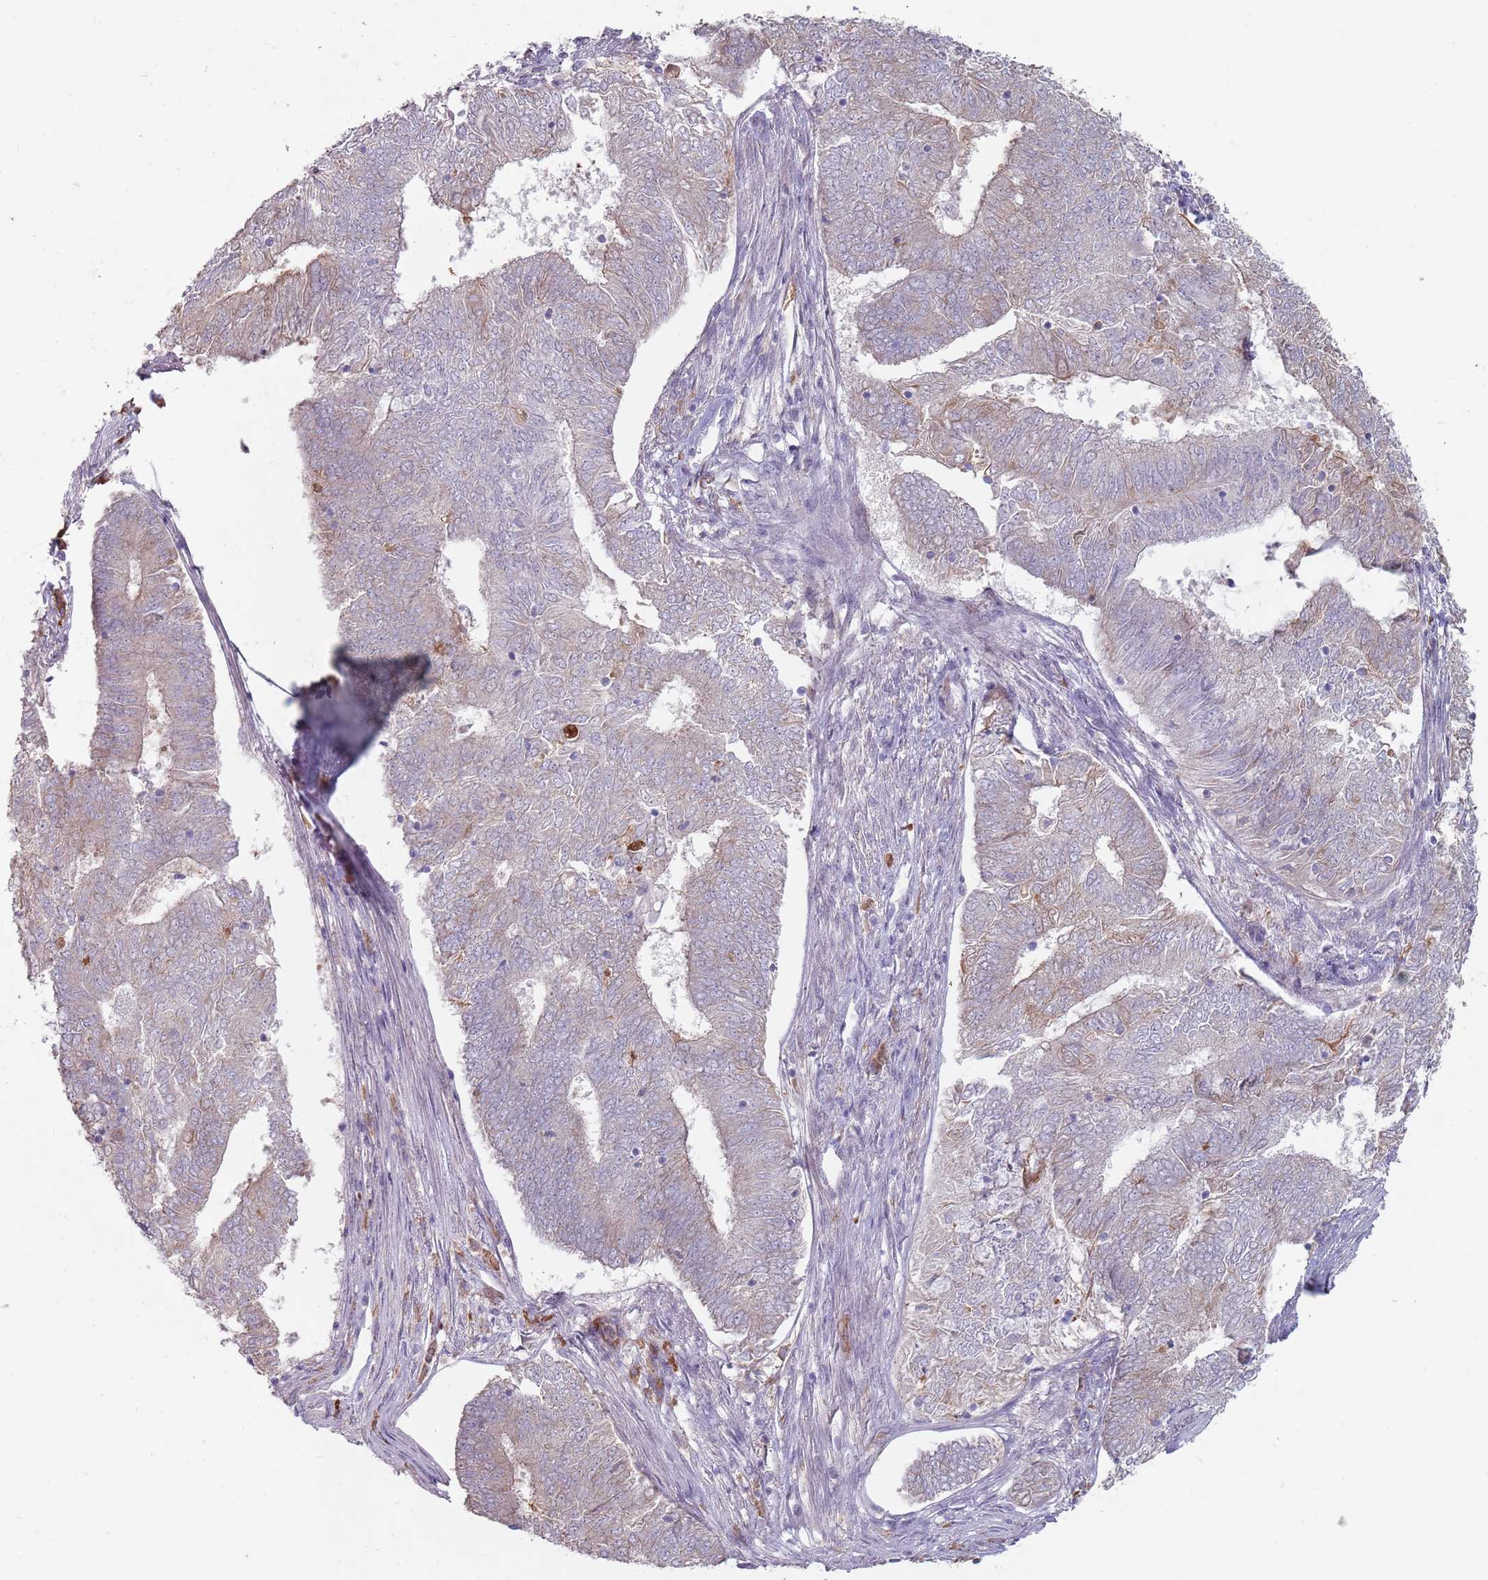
{"staining": {"intensity": "weak", "quantity": "<25%", "location": "cytoplasmic/membranous"}, "tissue": "endometrial cancer", "cell_type": "Tumor cells", "image_type": "cancer", "snomed": [{"axis": "morphology", "description": "Adenocarcinoma, NOS"}, {"axis": "topography", "description": "Endometrium"}], "caption": "A high-resolution photomicrograph shows immunohistochemistry staining of adenocarcinoma (endometrial), which exhibits no significant staining in tumor cells. The staining was performed using DAB to visualize the protein expression in brown, while the nuclei were stained in blue with hematoxylin (Magnification: 20x).", "gene": "DXO", "patient": {"sex": "female", "age": 62}}